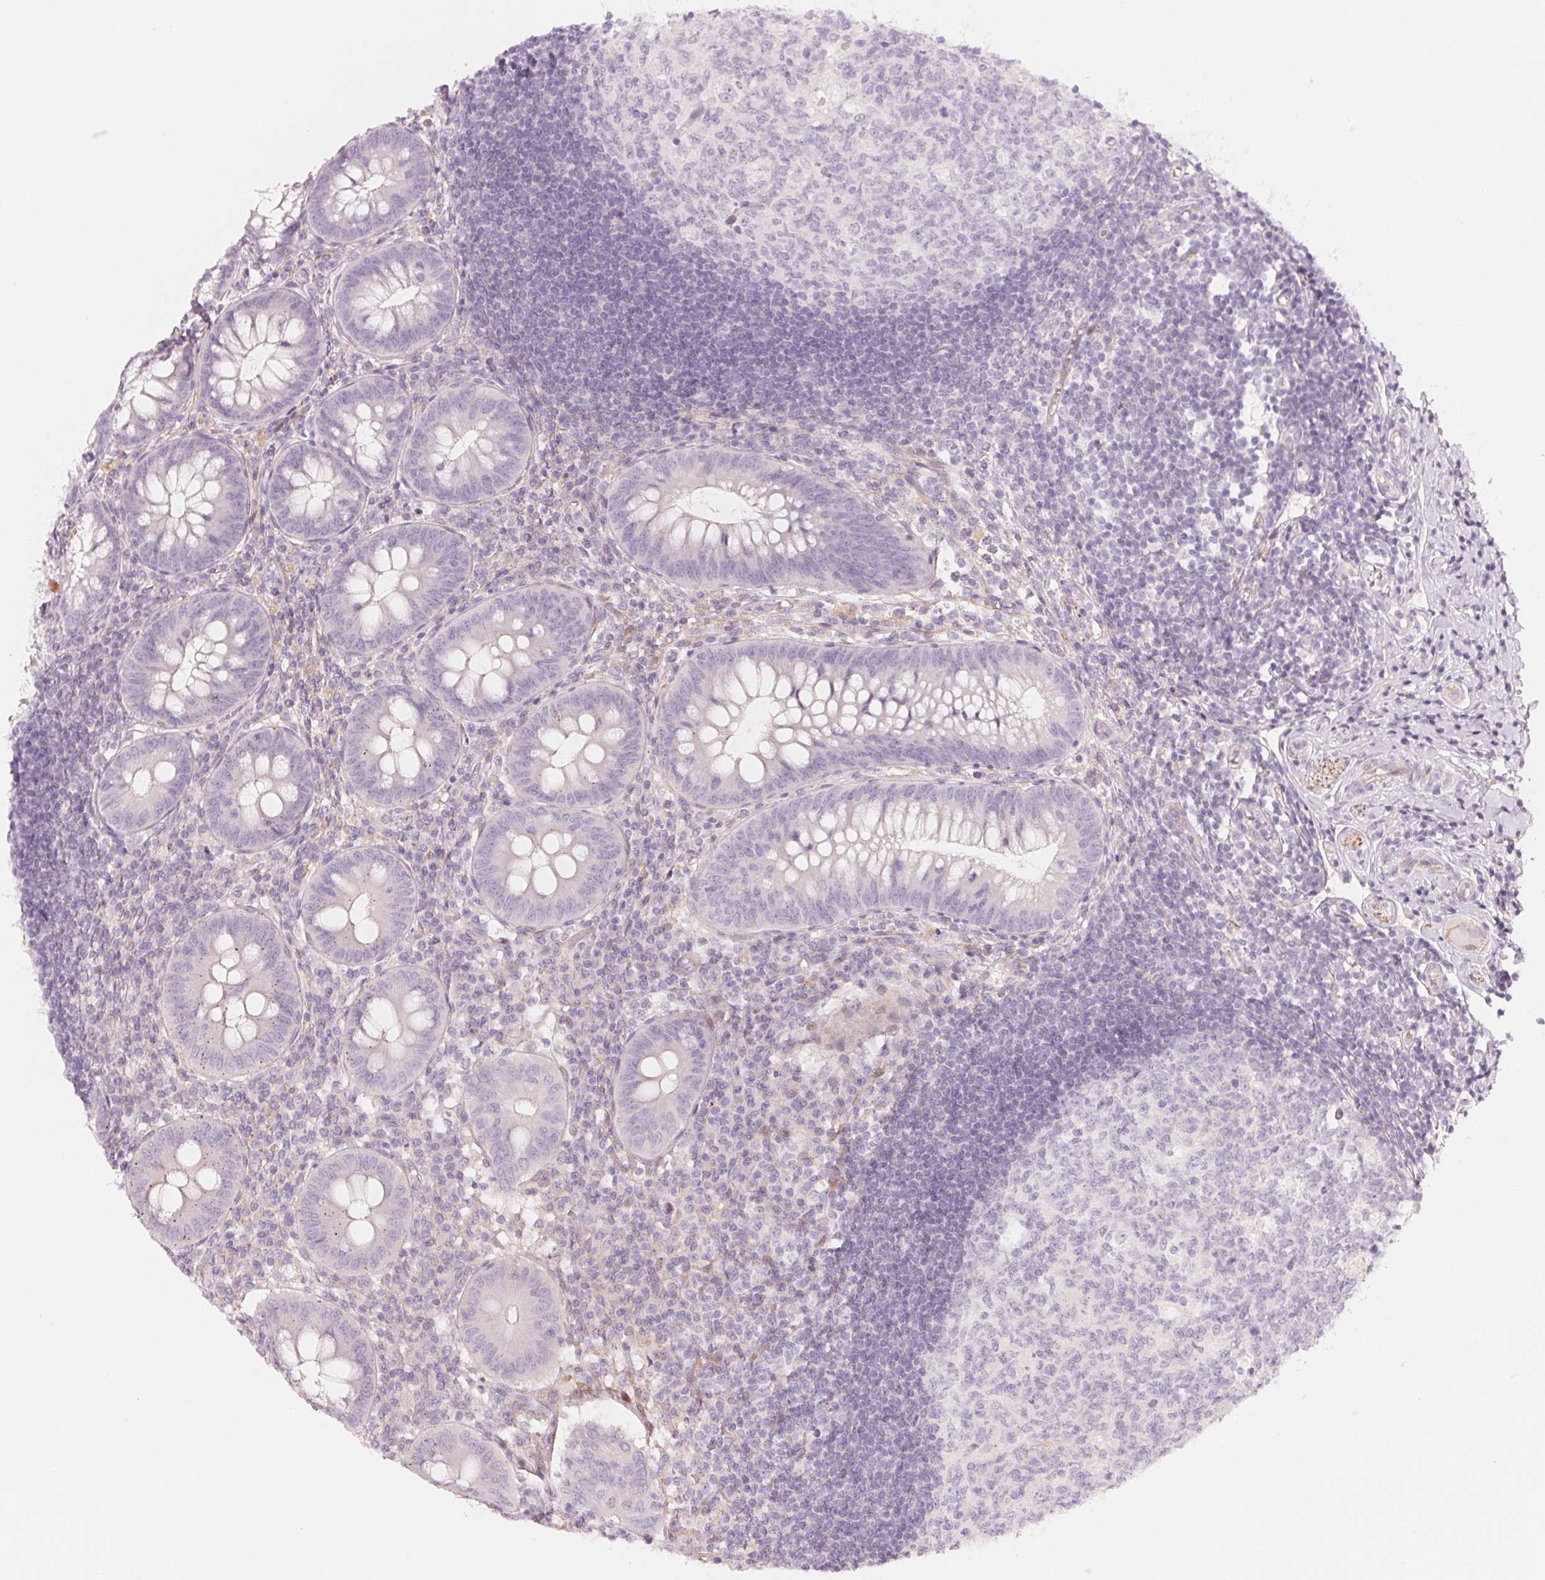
{"staining": {"intensity": "negative", "quantity": "none", "location": "none"}, "tissue": "appendix", "cell_type": "Glandular cells", "image_type": "normal", "snomed": [{"axis": "morphology", "description": "Normal tissue, NOS"}, {"axis": "morphology", "description": "Inflammation, NOS"}, {"axis": "topography", "description": "Appendix"}], "caption": "Glandular cells show no significant staining in benign appendix. (Stains: DAB immunohistochemistry with hematoxylin counter stain, Microscopy: brightfield microscopy at high magnification).", "gene": "SLC17A4", "patient": {"sex": "male", "age": 16}}